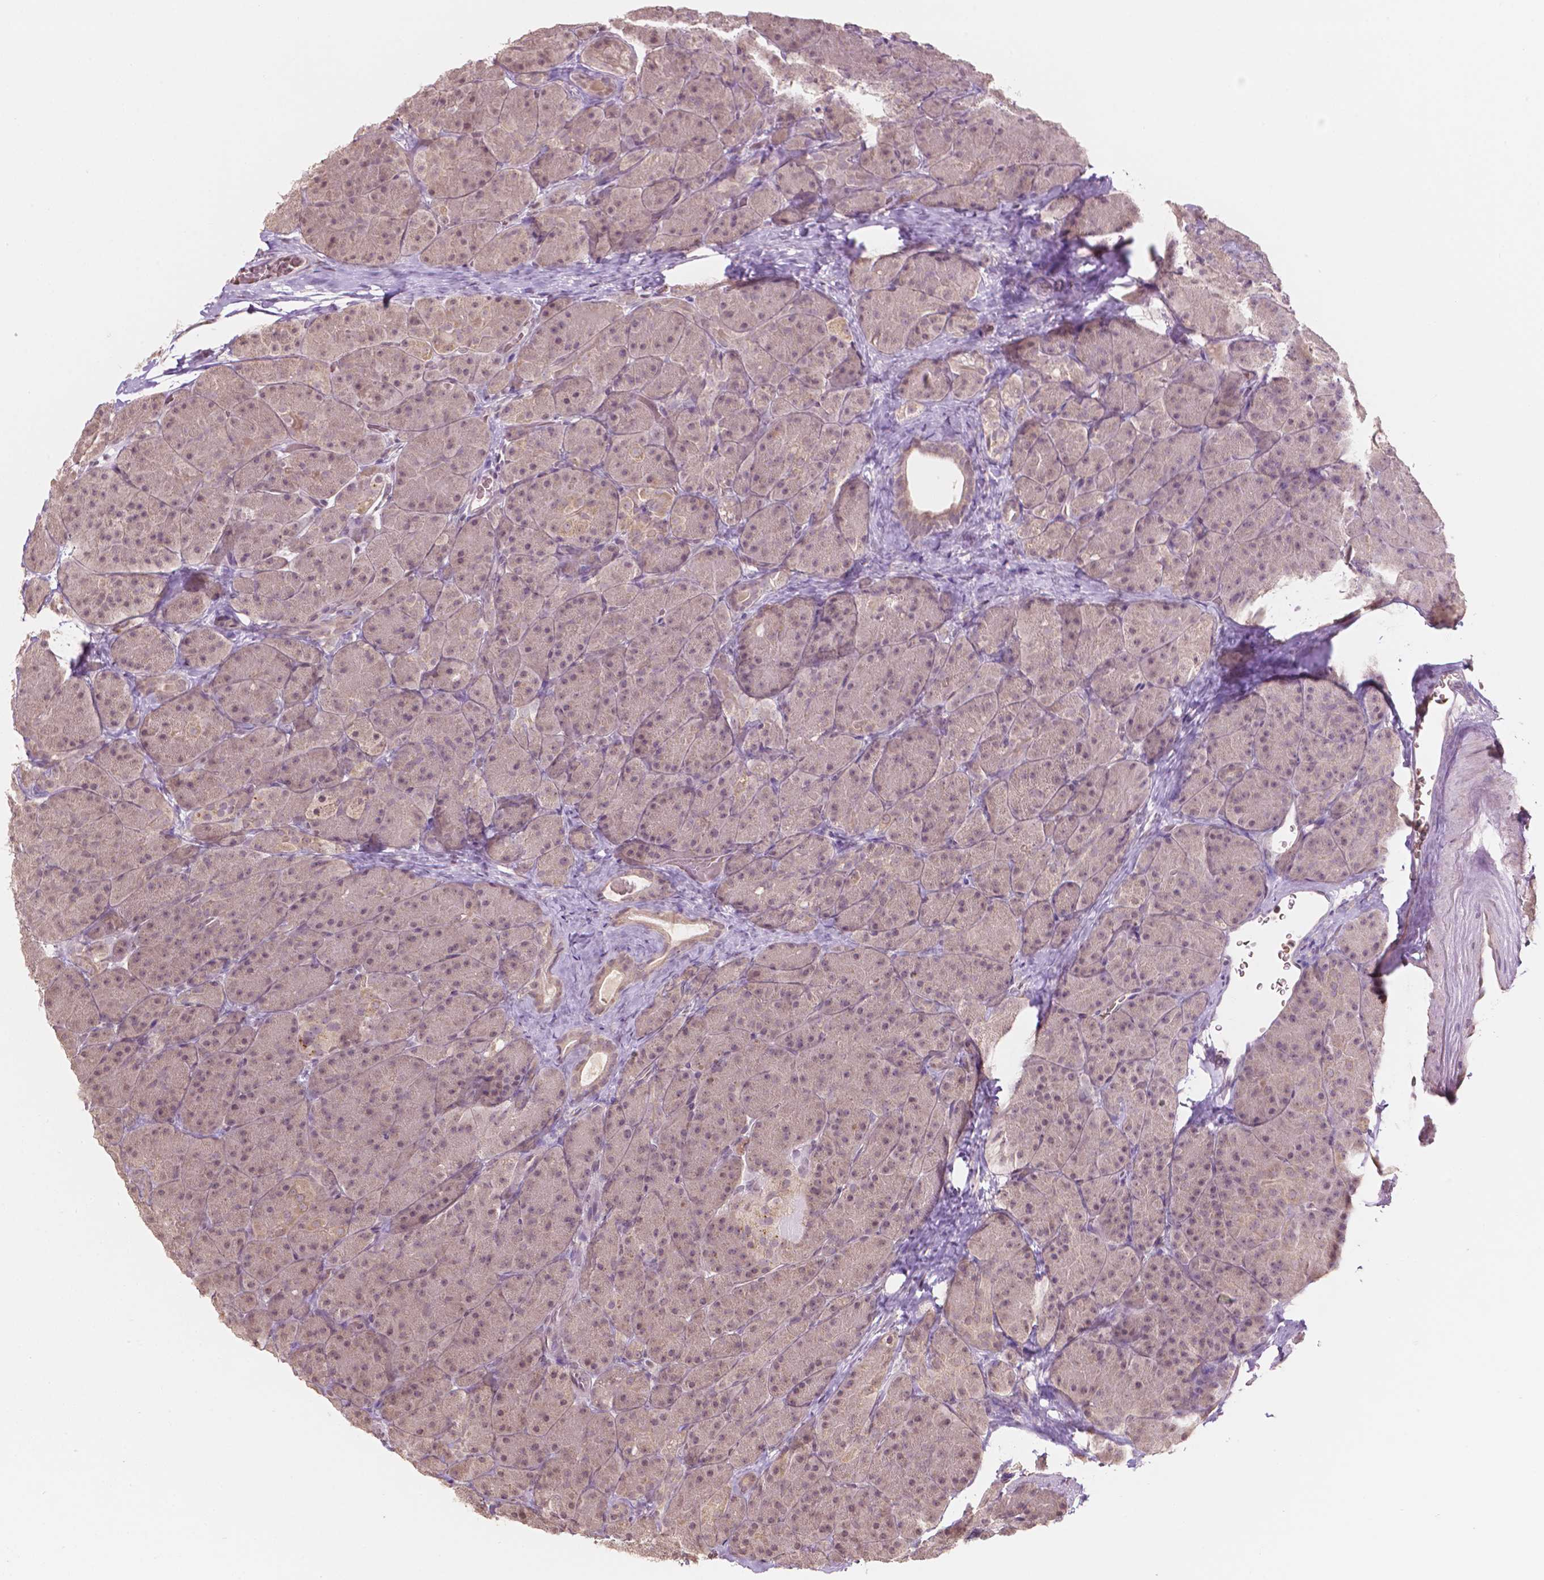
{"staining": {"intensity": "weak", "quantity": "<25%", "location": "cytoplasmic/membranous"}, "tissue": "pancreas", "cell_type": "Exocrine glandular cells", "image_type": "normal", "snomed": [{"axis": "morphology", "description": "Normal tissue, NOS"}, {"axis": "topography", "description": "Pancreas"}], "caption": "DAB immunohistochemical staining of normal human pancreas exhibits no significant positivity in exocrine glandular cells. (Stains: DAB (3,3'-diaminobenzidine) immunohistochemistry (IHC) with hematoxylin counter stain, Microscopy: brightfield microscopy at high magnification).", "gene": "NOS1AP", "patient": {"sex": "male", "age": 57}}